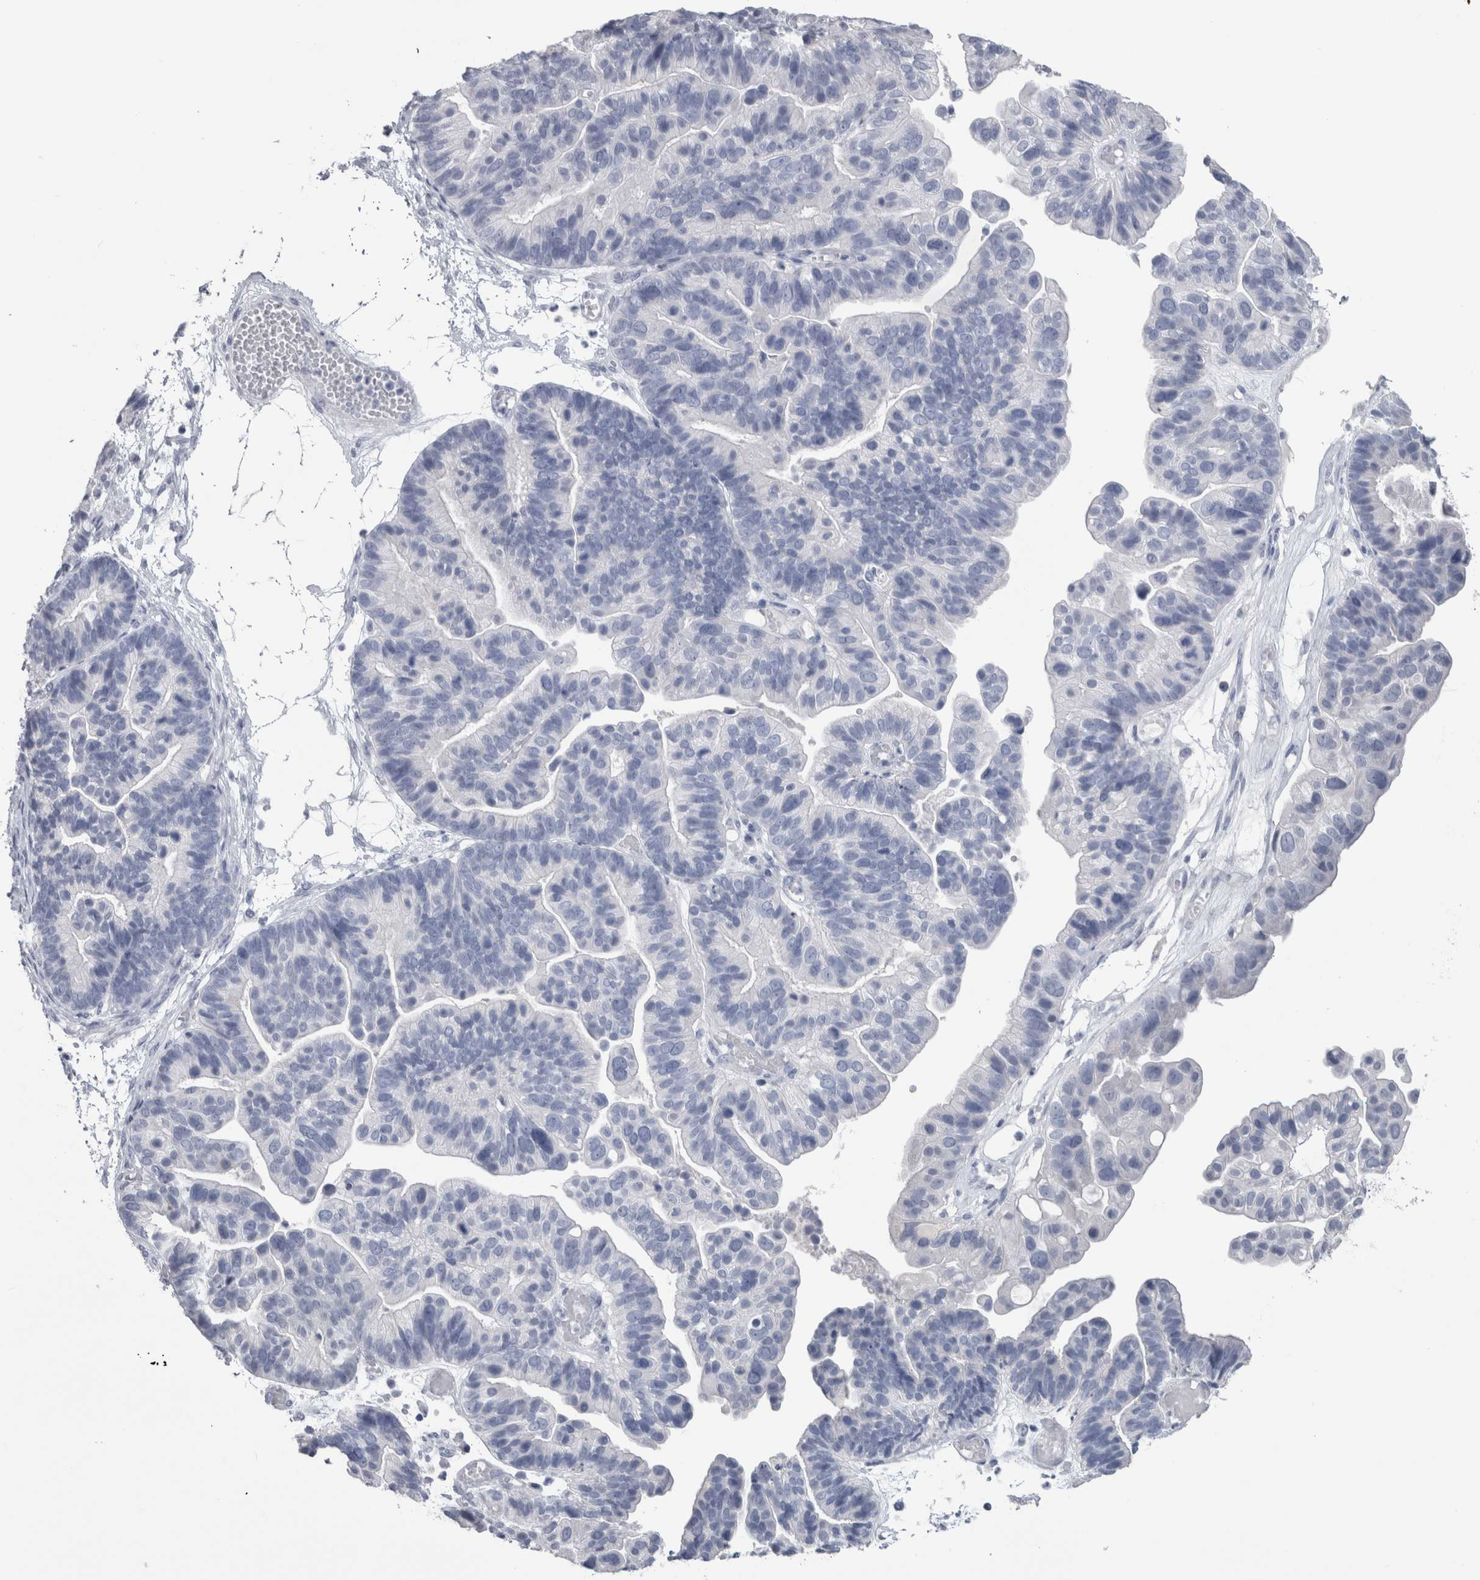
{"staining": {"intensity": "negative", "quantity": "none", "location": "none"}, "tissue": "ovarian cancer", "cell_type": "Tumor cells", "image_type": "cancer", "snomed": [{"axis": "morphology", "description": "Cystadenocarcinoma, serous, NOS"}, {"axis": "topography", "description": "Ovary"}], "caption": "Tumor cells show no significant positivity in ovarian cancer (serous cystadenocarcinoma).", "gene": "PTH", "patient": {"sex": "female", "age": 56}}